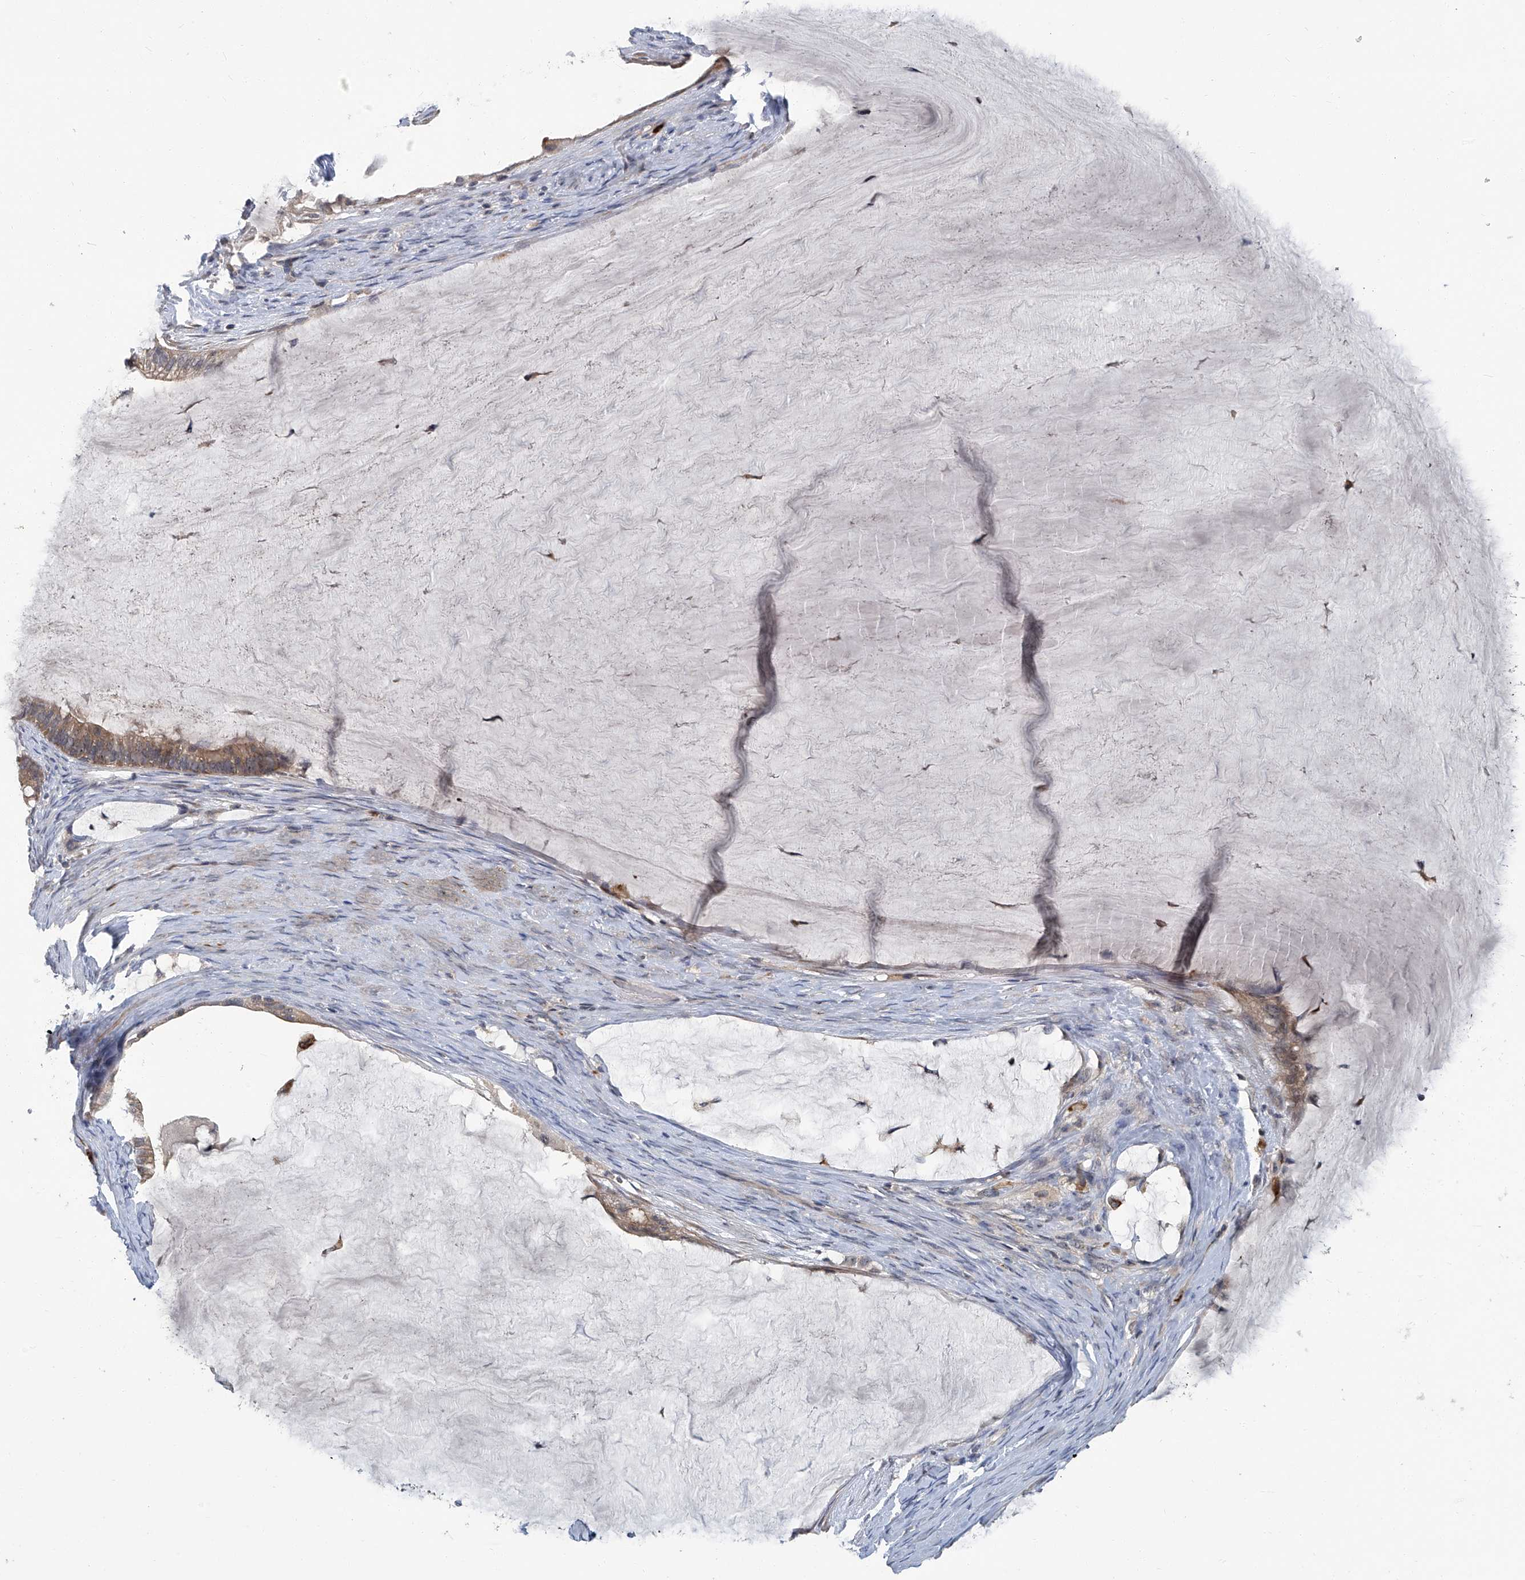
{"staining": {"intensity": "moderate", "quantity": ">75%", "location": "cytoplasmic/membranous"}, "tissue": "ovarian cancer", "cell_type": "Tumor cells", "image_type": "cancer", "snomed": [{"axis": "morphology", "description": "Cystadenocarcinoma, mucinous, NOS"}, {"axis": "topography", "description": "Ovary"}], "caption": "This histopathology image displays immunohistochemistry (IHC) staining of human ovarian mucinous cystadenocarcinoma, with medium moderate cytoplasmic/membranous expression in approximately >75% of tumor cells.", "gene": "AKNAD1", "patient": {"sex": "female", "age": 61}}